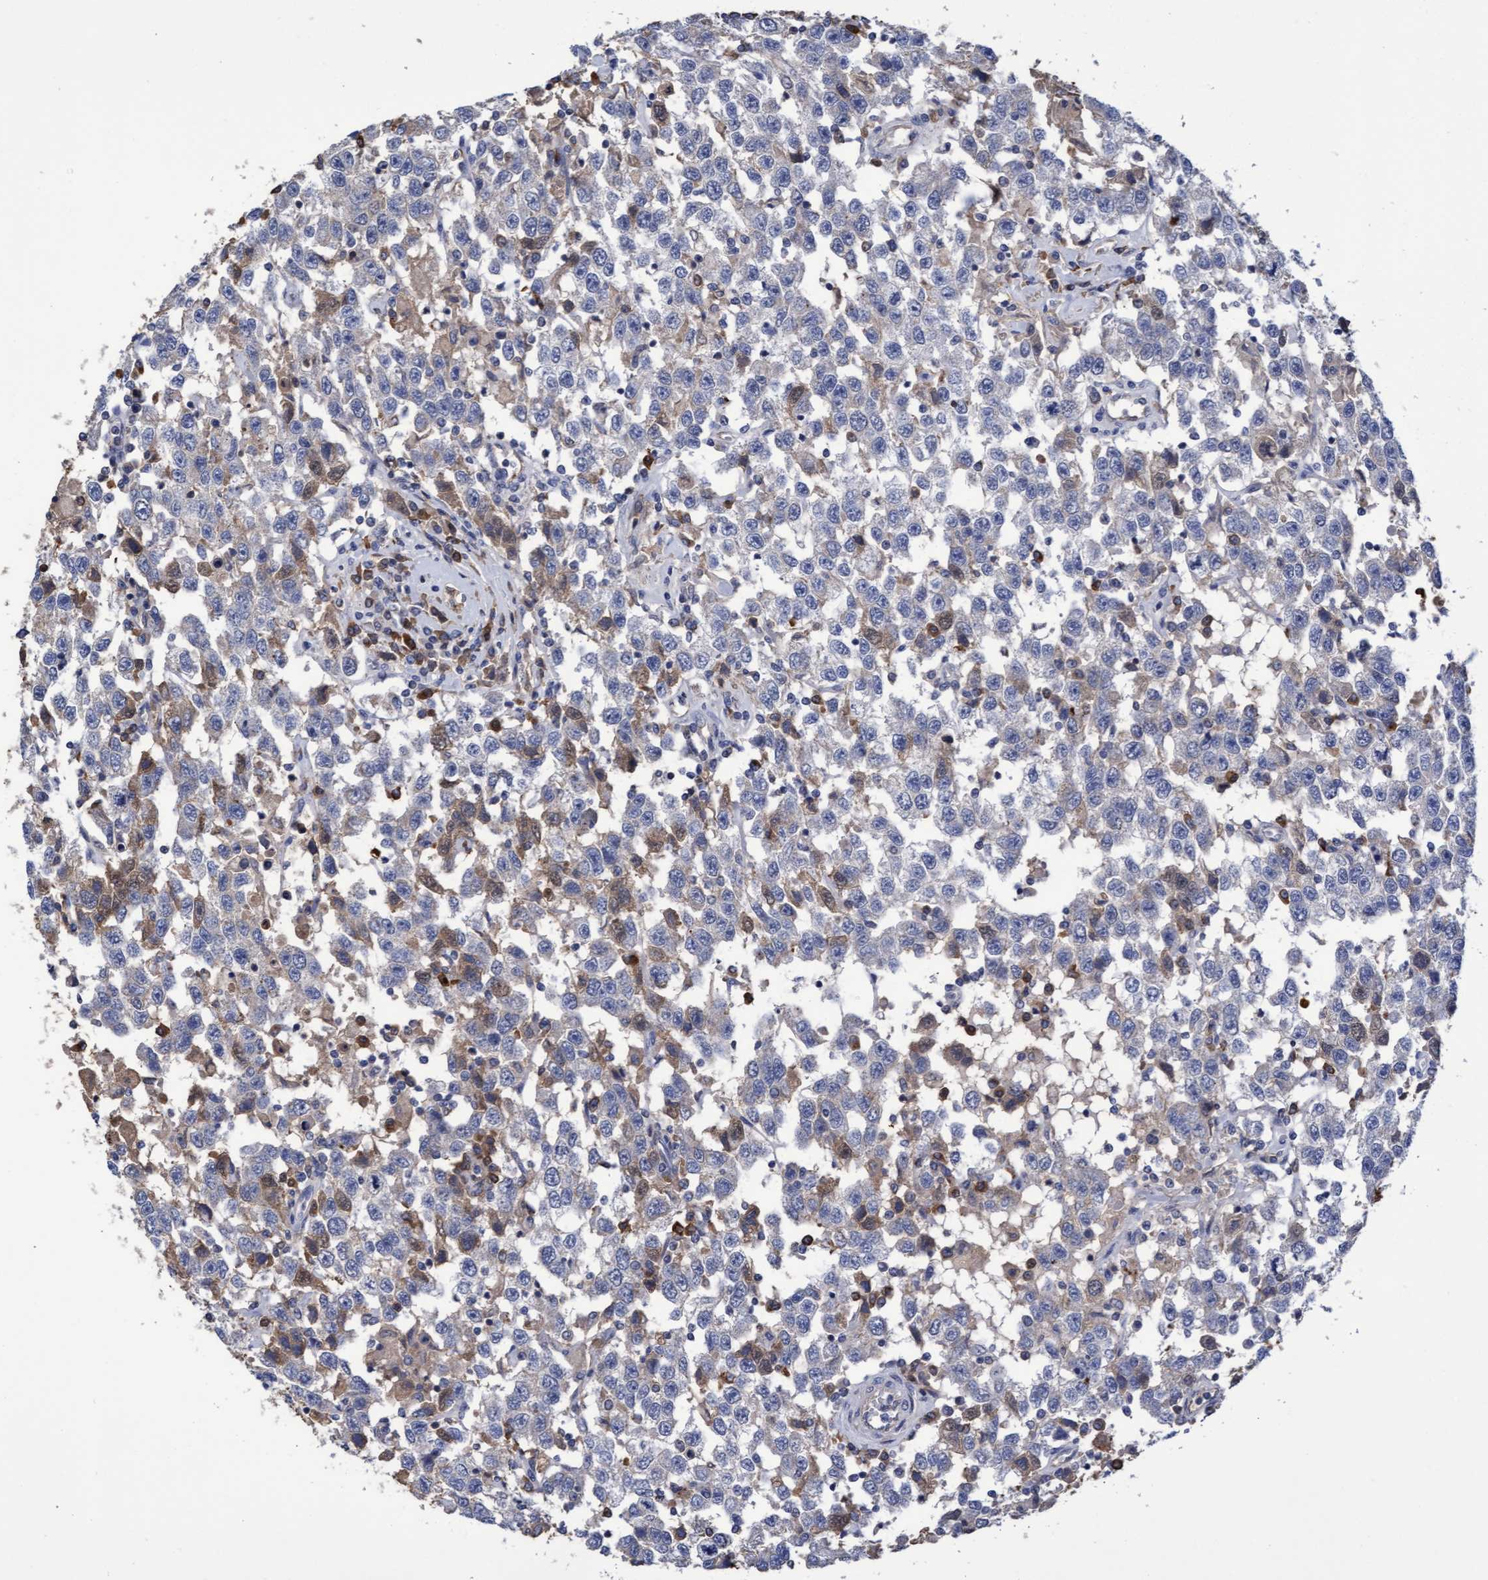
{"staining": {"intensity": "moderate", "quantity": "<25%", "location": "cytoplasmic/membranous"}, "tissue": "testis cancer", "cell_type": "Tumor cells", "image_type": "cancer", "snomed": [{"axis": "morphology", "description": "Seminoma, NOS"}, {"axis": "topography", "description": "Testis"}], "caption": "Immunohistochemical staining of testis seminoma demonstrates low levels of moderate cytoplasmic/membranous protein staining in about <25% of tumor cells.", "gene": "GPR39", "patient": {"sex": "male", "age": 41}}